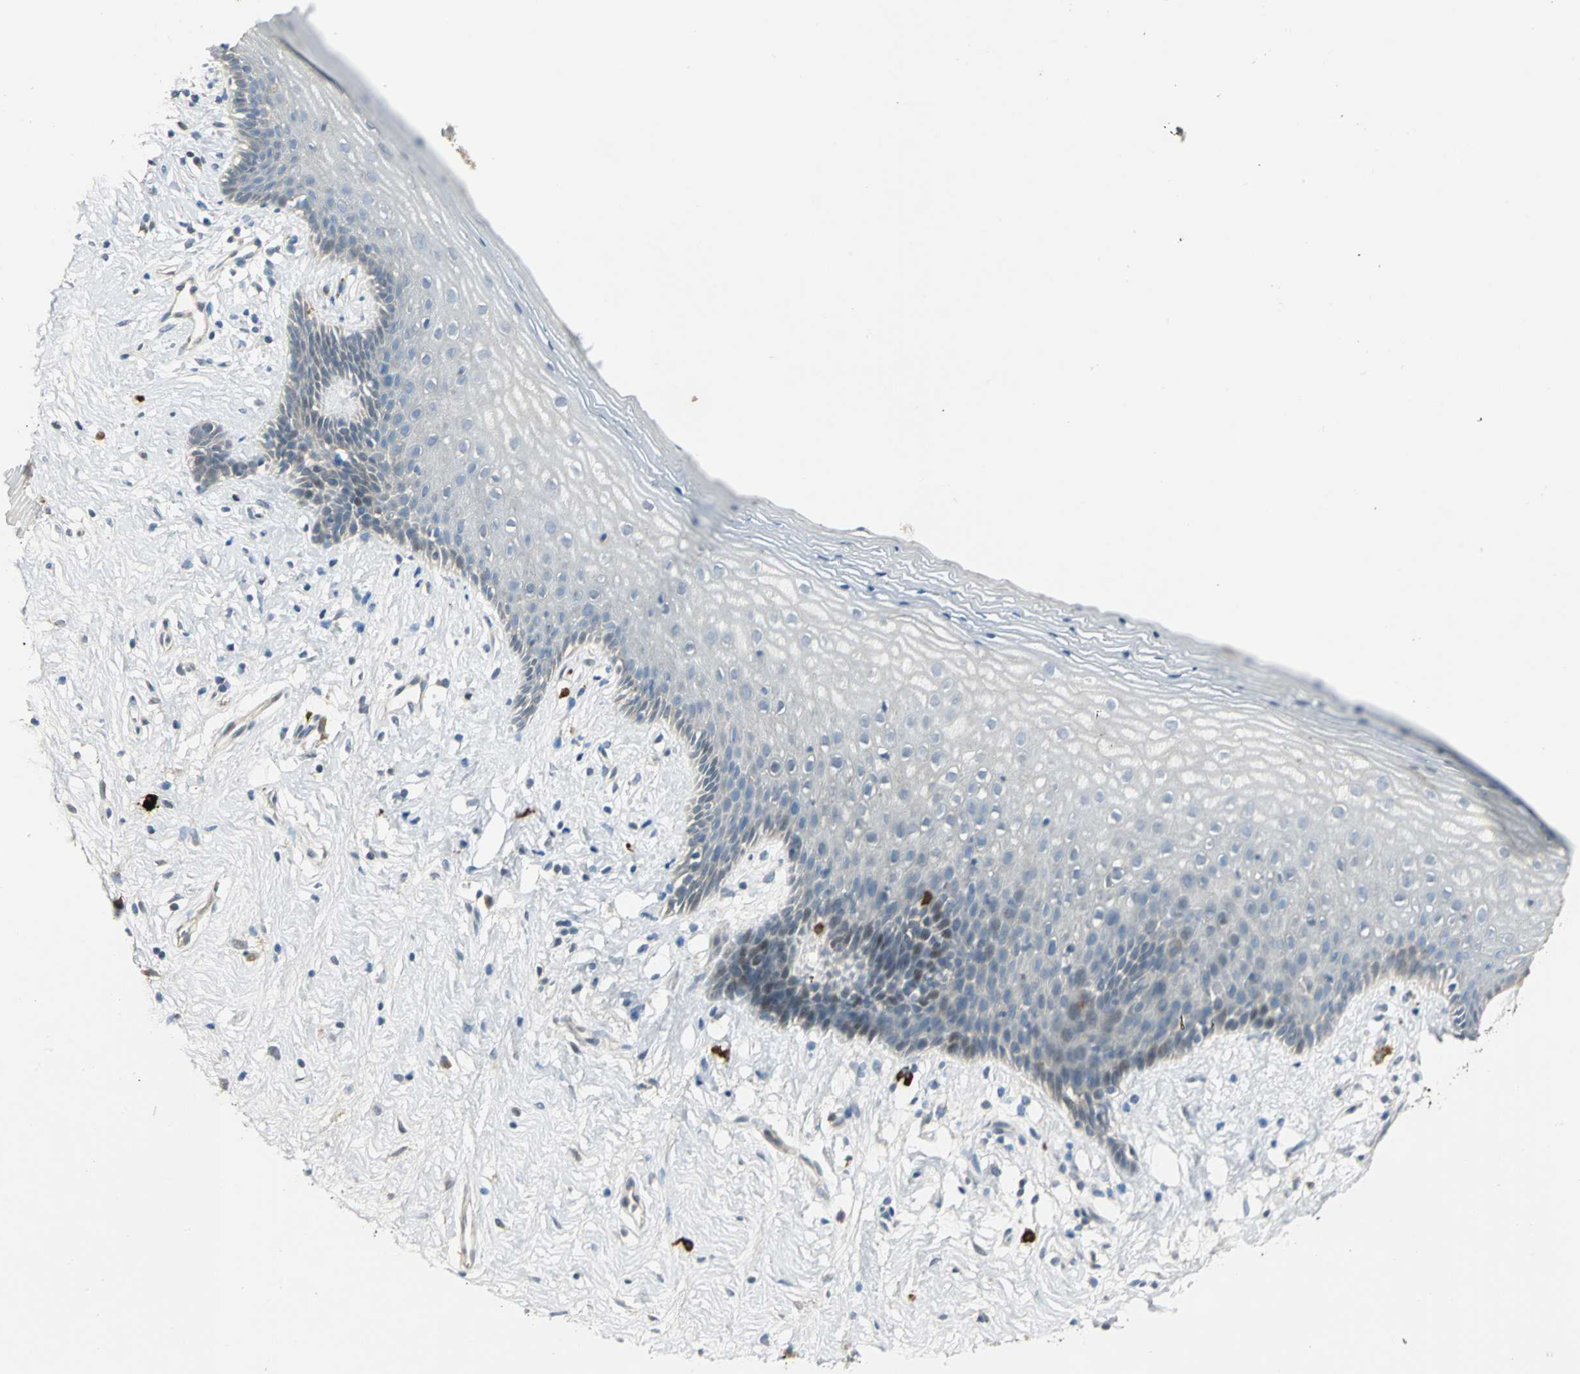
{"staining": {"intensity": "negative", "quantity": "none", "location": "none"}, "tissue": "vagina", "cell_type": "Squamous epithelial cells", "image_type": "normal", "snomed": [{"axis": "morphology", "description": "Normal tissue, NOS"}, {"axis": "topography", "description": "Vagina"}], "caption": "The image reveals no significant positivity in squamous epithelial cells of vagina. (Brightfield microscopy of DAB (3,3'-diaminobenzidine) immunohistochemistry (IHC) at high magnification).", "gene": "PROC", "patient": {"sex": "female", "age": 44}}